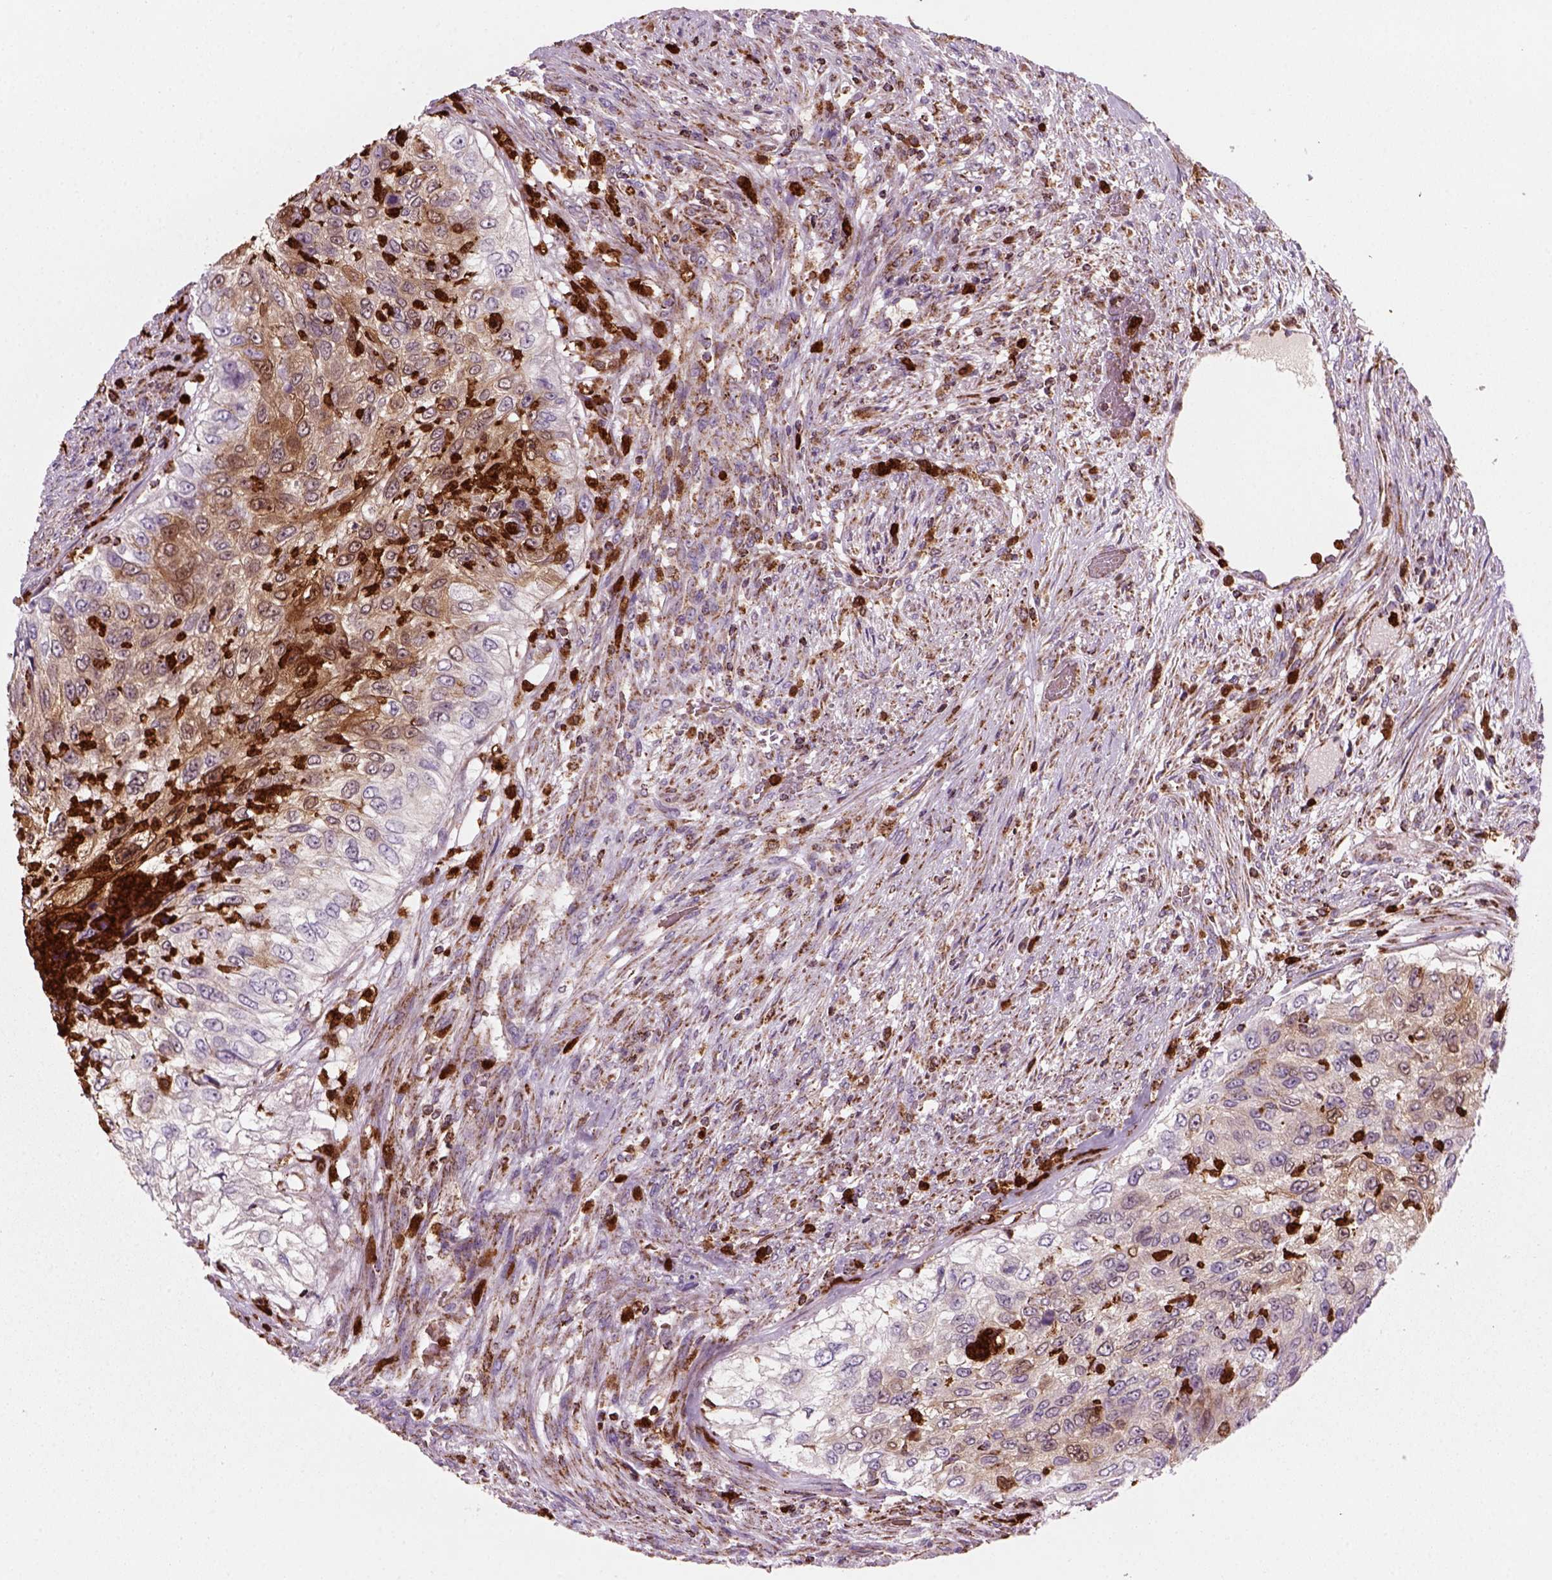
{"staining": {"intensity": "moderate", "quantity": "<25%", "location": "cytoplasmic/membranous"}, "tissue": "urothelial cancer", "cell_type": "Tumor cells", "image_type": "cancer", "snomed": [{"axis": "morphology", "description": "Urothelial carcinoma, High grade"}, {"axis": "topography", "description": "Urinary bladder"}], "caption": "Immunohistochemical staining of high-grade urothelial carcinoma shows low levels of moderate cytoplasmic/membranous protein positivity in about <25% of tumor cells.", "gene": "NUDT16L1", "patient": {"sex": "female", "age": 60}}